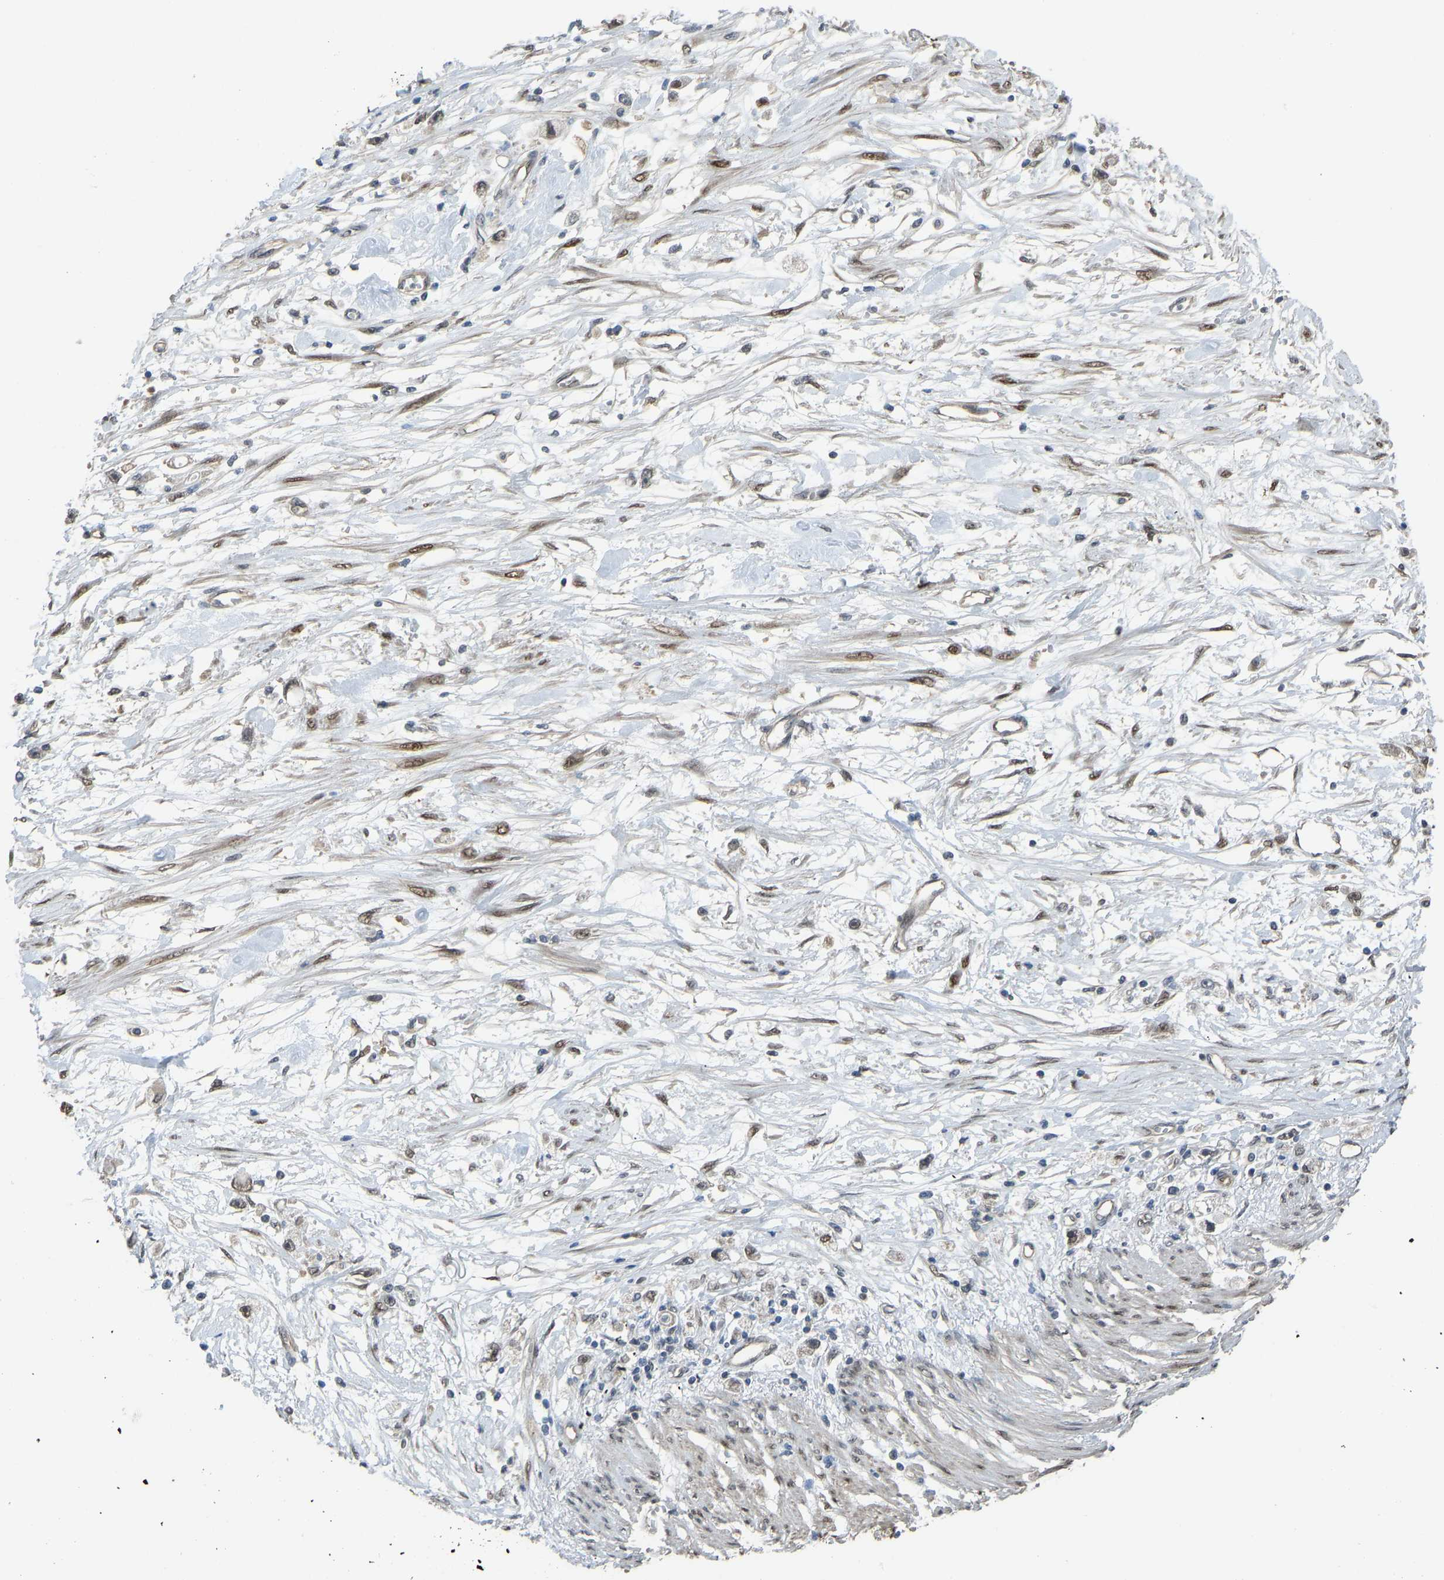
{"staining": {"intensity": "weak", "quantity": "25%-75%", "location": "nuclear"}, "tissue": "stomach cancer", "cell_type": "Tumor cells", "image_type": "cancer", "snomed": [{"axis": "morphology", "description": "Adenocarcinoma, NOS"}, {"axis": "topography", "description": "Stomach"}], "caption": "Immunohistochemistry (IHC) of stomach cancer shows low levels of weak nuclear staining in about 25%-75% of tumor cells. The protein is stained brown, and the nuclei are stained in blue (DAB IHC with brightfield microscopy, high magnification).", "gene": "KPNA6", "patient": {"sex": "female", "age": 59}}